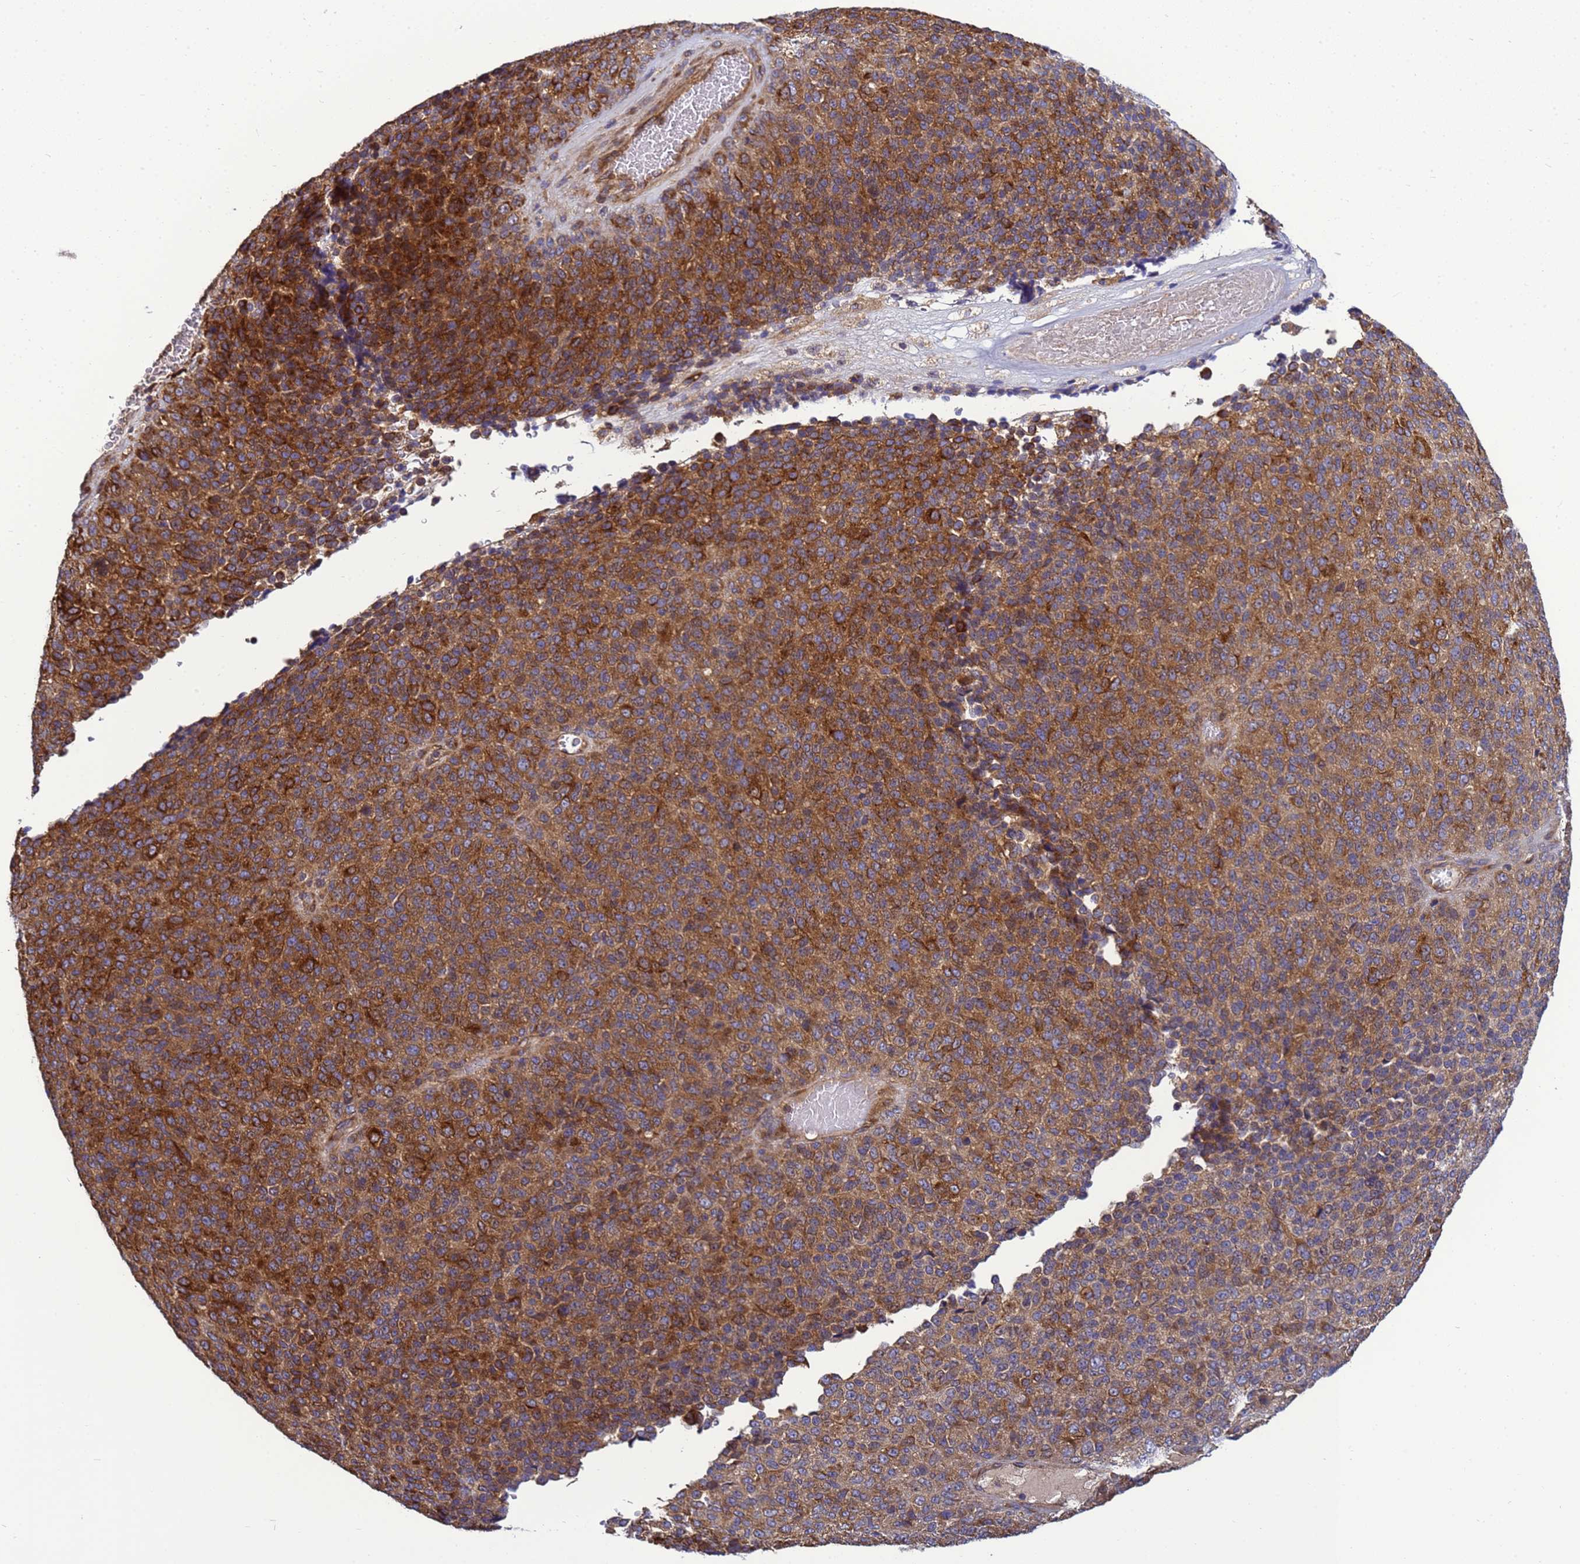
{"staining": {"intensity": "strong", "quantity": ">75%", "location": "cytoplasmic/membranous"}, "tissue": "melanoma", "cell_type": "Tumor cells", "image_type": "cancer", "snomed": [{"axis": "morphology", "description": "Malignant melanoma, Metastatic site"}, {"axis": "topography", "description": "Brain"}], "caption": "A brown stain shows strong cytoplasmic/membranous positivity of a protein in human melanoma tumor cells.", "gene": "BECN1", "patient": {"sex": "female", "age": 56}}